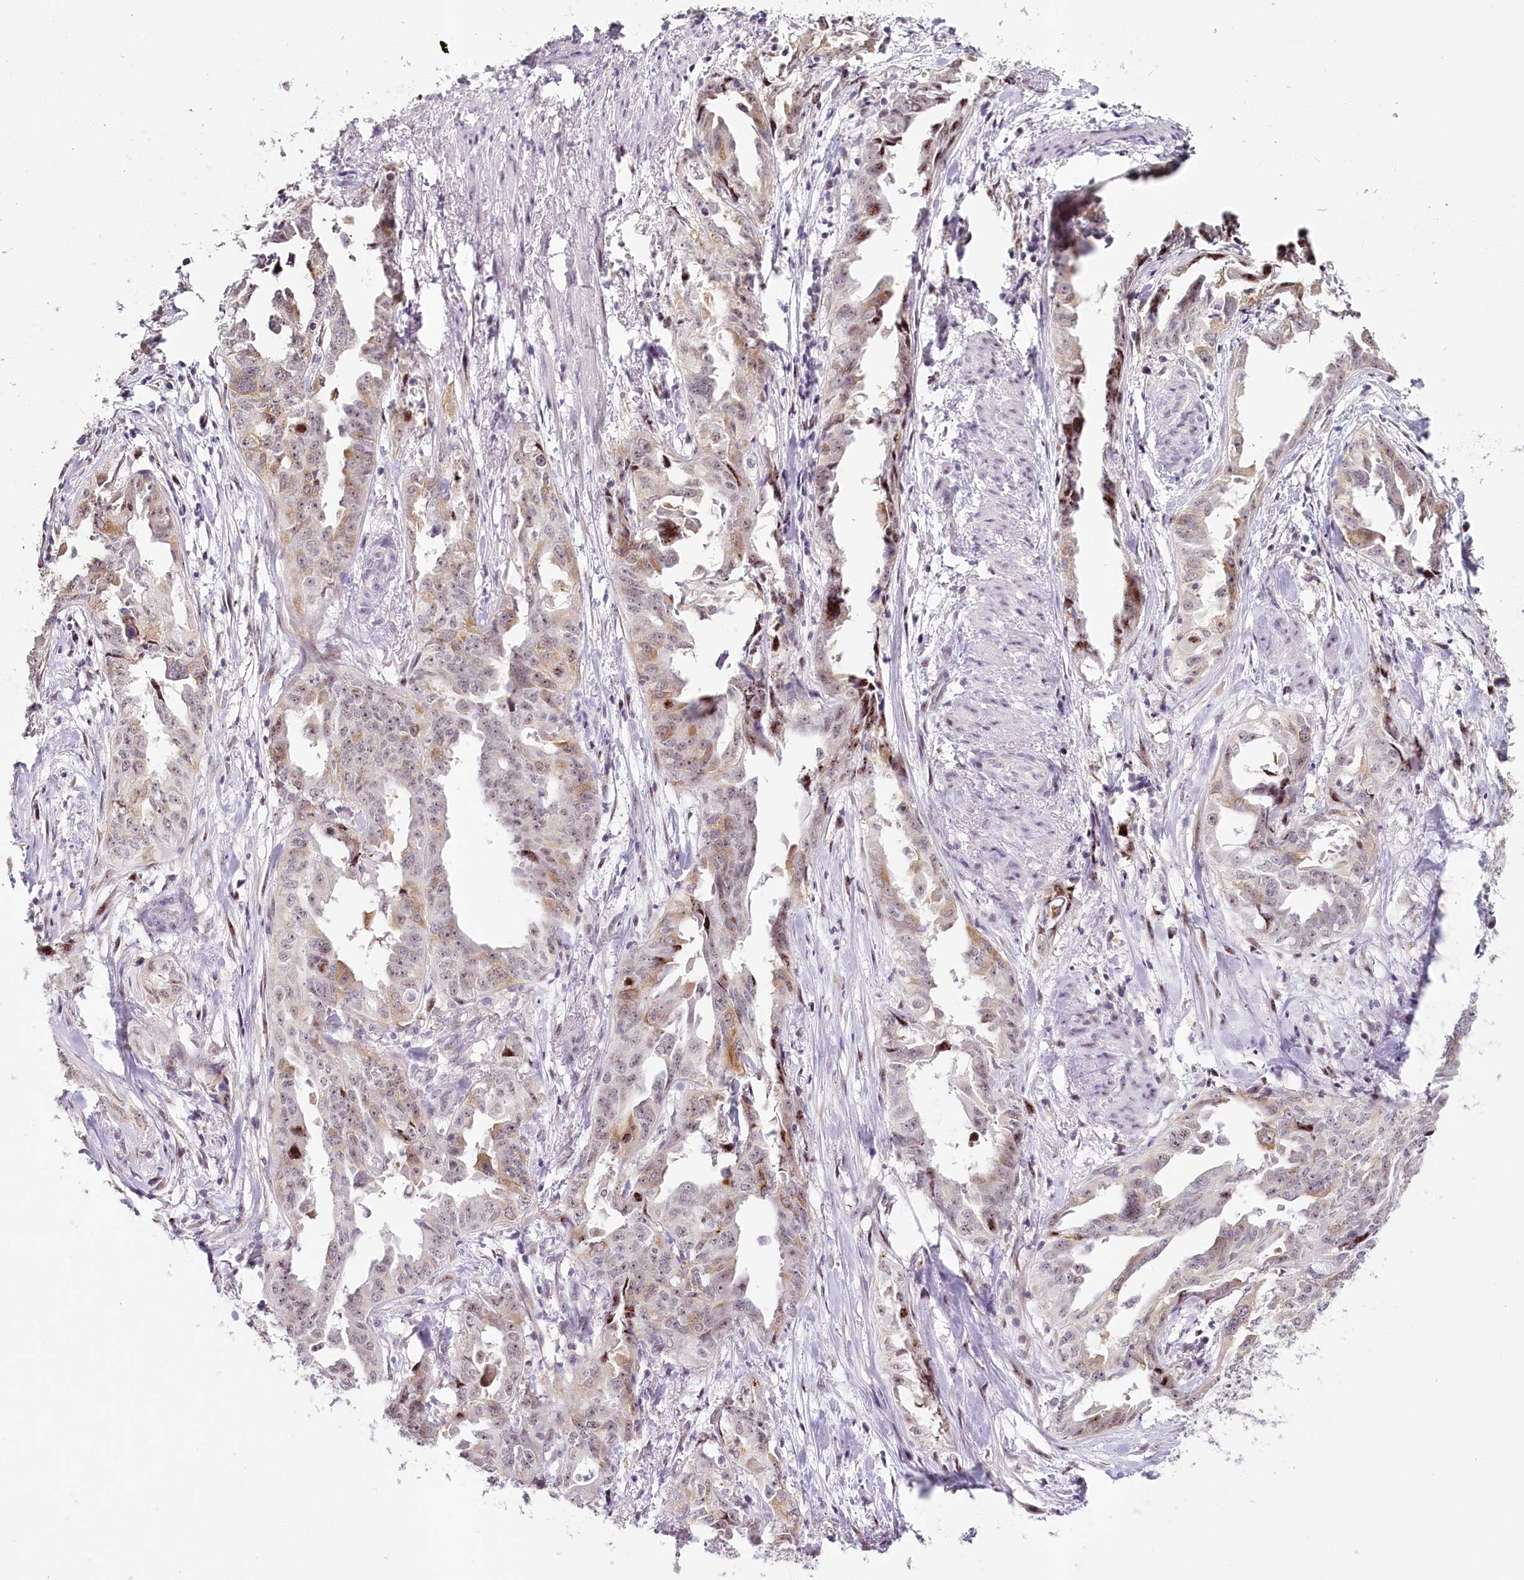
{"staining": {"intensity": "moderate", "quantity": "25%-75%", "location": "cytoplasmic/membranous,nuclear"}, "tissue": "endometrial cancer", "cell_type": "Tumor cells", "image_type": "cancer", "snomed": [{"axis": "morphology", "description": "Adenocarcinoma, NOS"}, {"axis": "topography", "description": "Endometrium"}], "caption": "Immunohistochemistry of human endometrial adenocarcinoma demonstrates medium levels of moderate cytoplasmic/membranous and nuclear expression in approximately 25%-75% of tumor cells.", "gene": "HPD", "patient": {"sex": "female", "age": 65}}